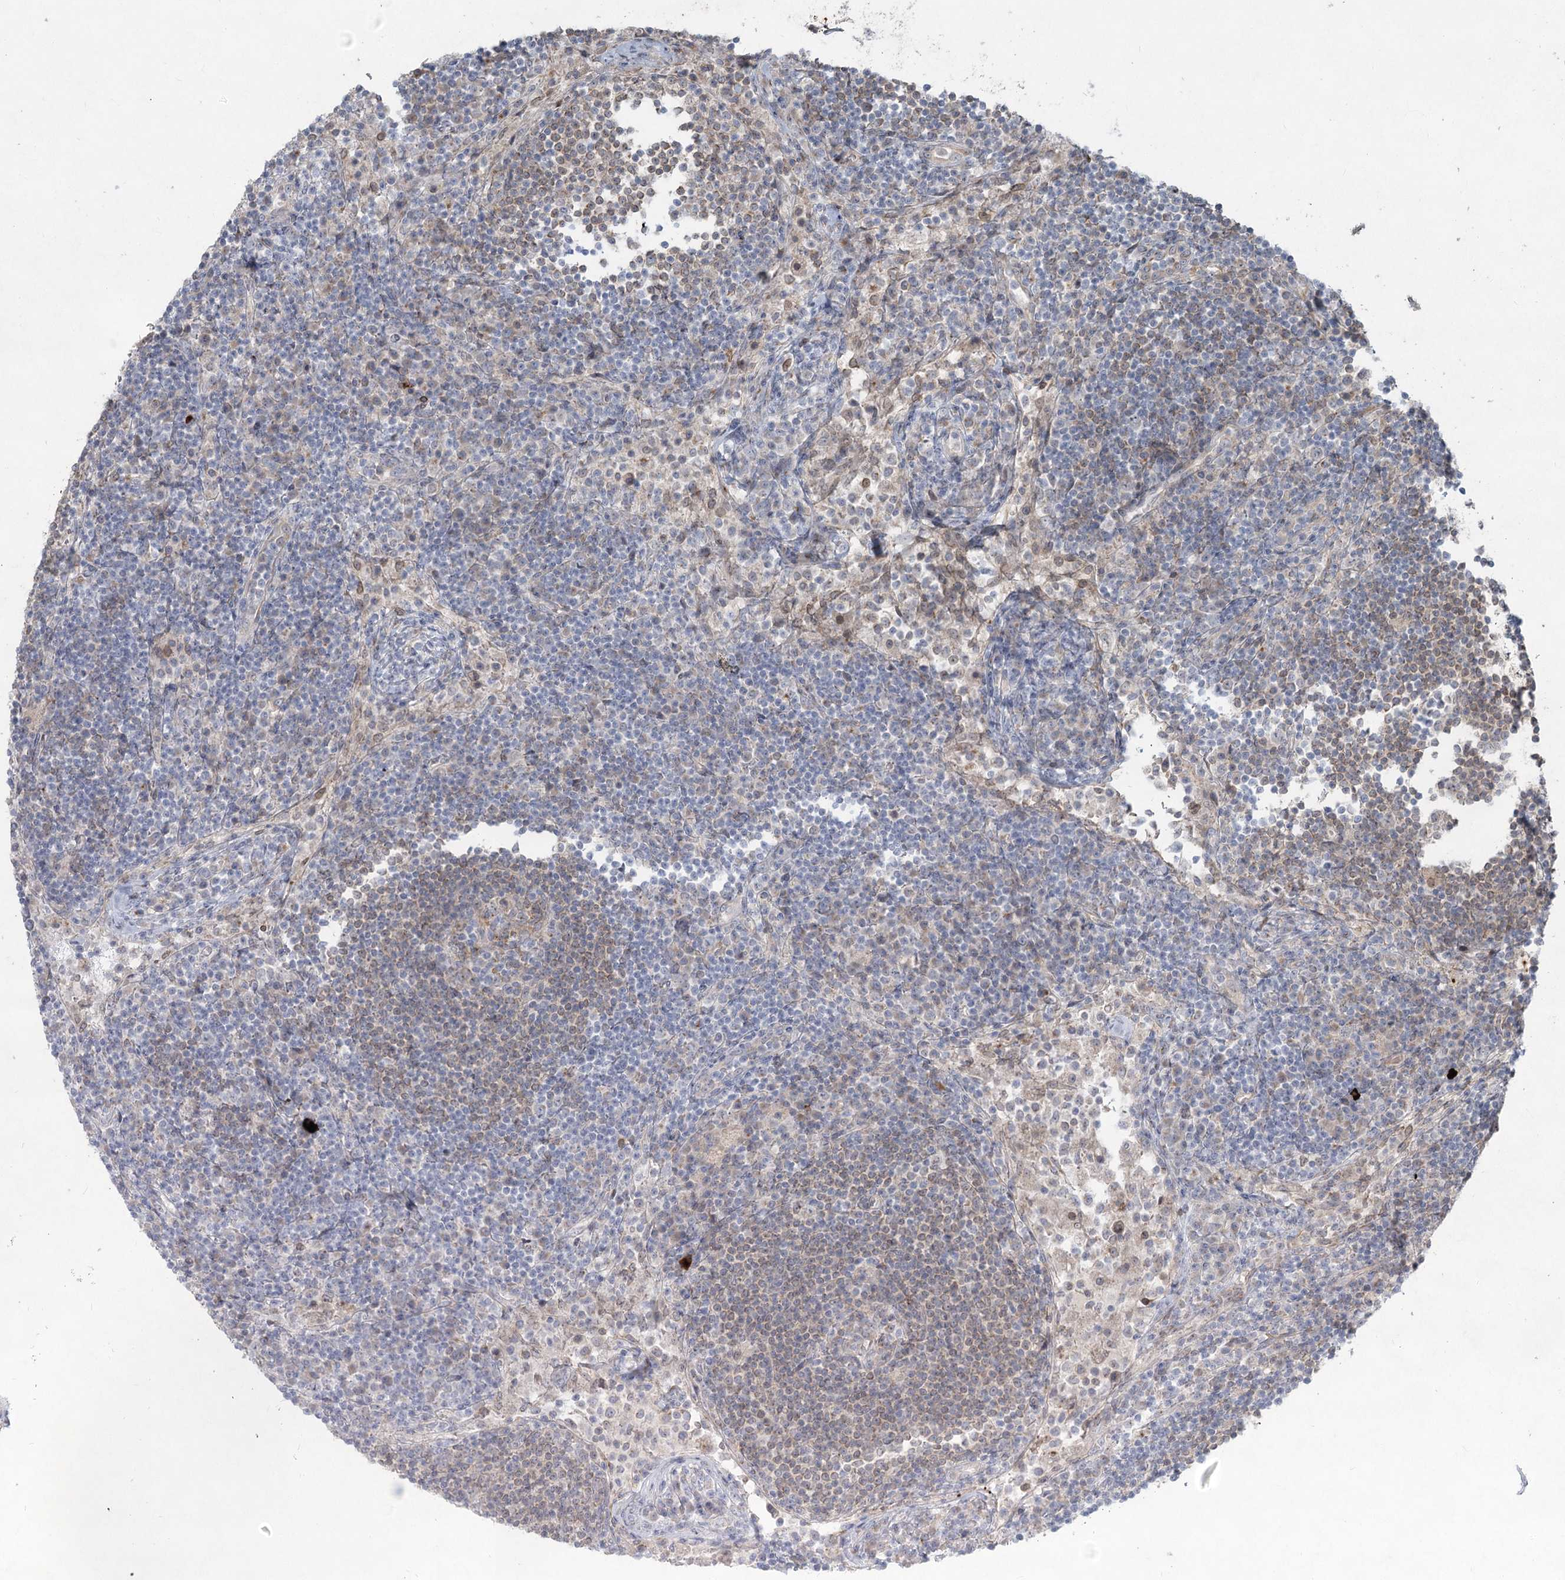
{"staining": {"intensity": "weak", "quantity": "<25%", "location": "cytoplasmic/membranous"}, "tissue": "lymph node", "cell_type": "Germinal center cells", "image_type": "normal", "snomed": [{"axis": "morphology", "description": "Normal tissue, NOS"}, {"axis": "topography", "description": "Lymph node"}], "caption": "Human lymph node stained for a protein using IHC displays no staining in germinal center cells.", "gene": "LRP2BP", "patient": {"sex": "female", "age": 53}}